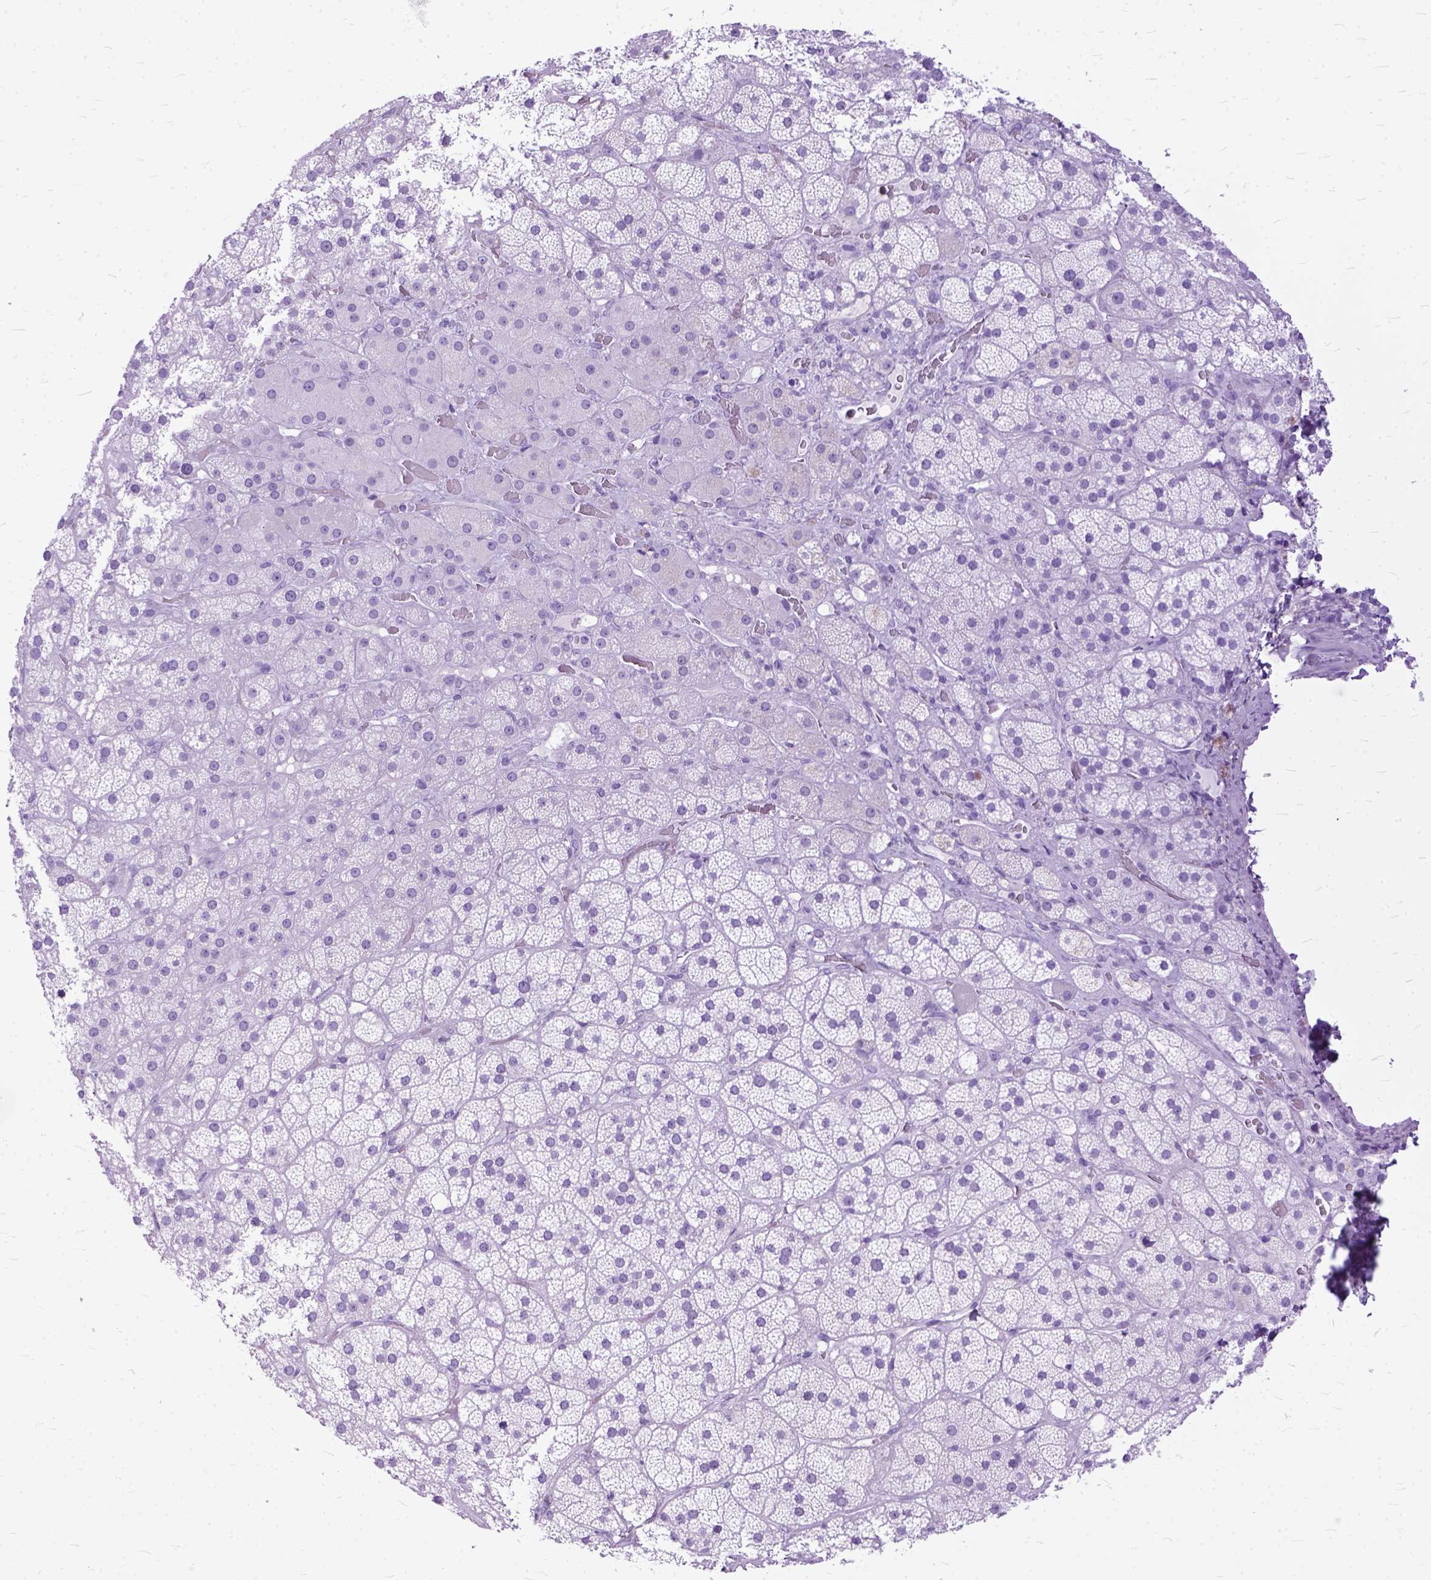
{"staining": {"intensity": "negative", "quantity": "none", "location": "none"}, "tissue": "adrenal gland", "cell_type": "Glandular cells", "image_type": "normal", "snomed": [{"axis": "morphology", "description": "Normal tissue, NOS"}, {"axis": "topography", "description": "Adrenal gland"}], "caption": "Immunohistochemistry (IHC) micrograph of benign adrenal gland: adrenal gland stained with DAB (3,3'-diaminobenzidine) exhibits no significant protein expression in glandular cells.", "gene": "GNGT1", "patient": {"sex": "male", "age": 57}}